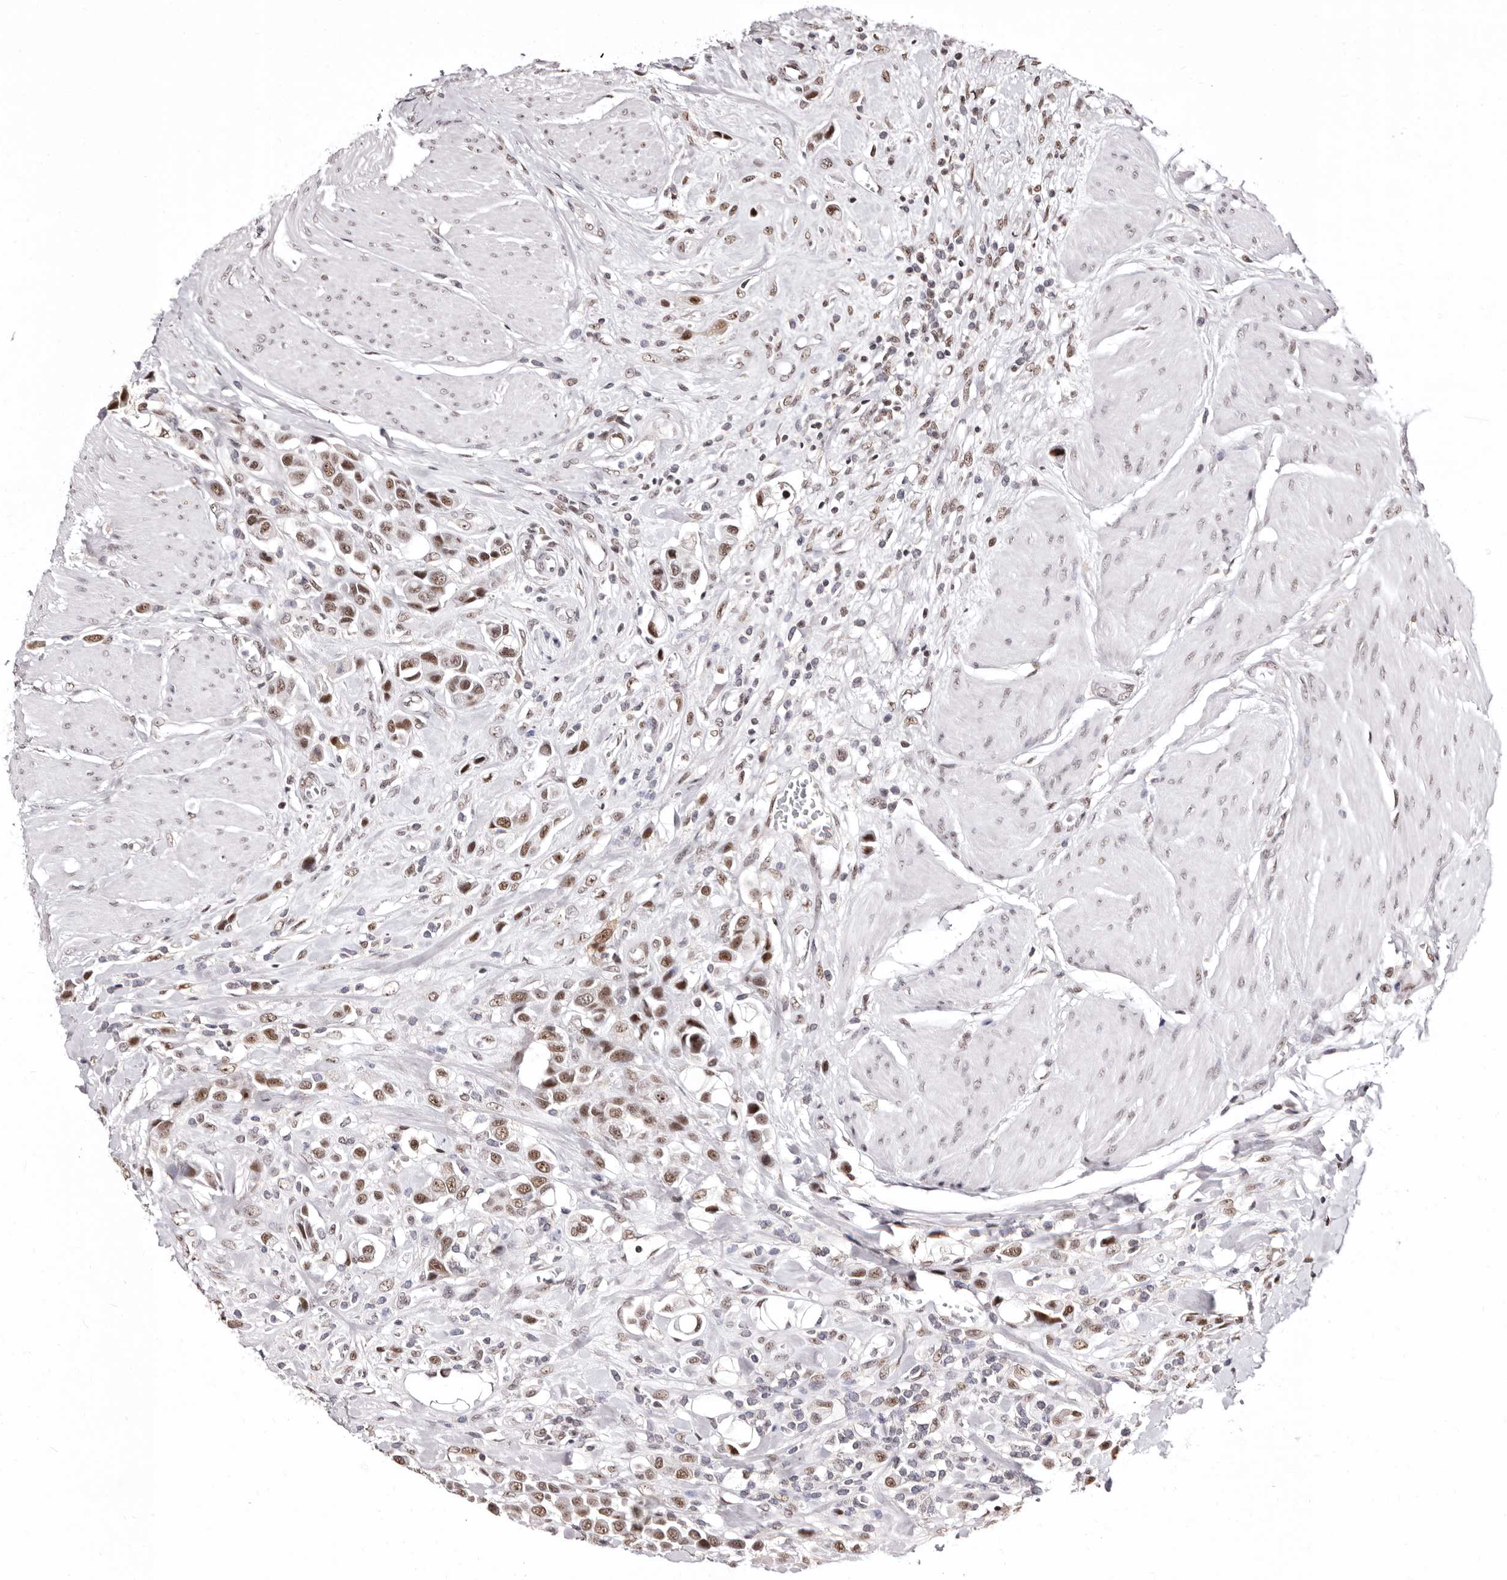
{"staining": {"intensity": "moderate", "quantity": ">75%", "location": "nuclear"}, "tissue": "urothelial cancer", "cell_type": "Tumor cells", "image_type": "cancer", "snomed": [{"axis": "morphology", "description": "Urothelial carcinoma, High grade"}, {"axis": "topography", "description": "Urinary bladder"}], "caption": "IHC histopathology image of human urothelial cancer stained for a protein (brown), which exhibits medium levels of moderate nuclear positivity in approximately >75% of tumor cells.", "gene": "ANAPC11", "patient": {"sex": "male", "age": 50}}